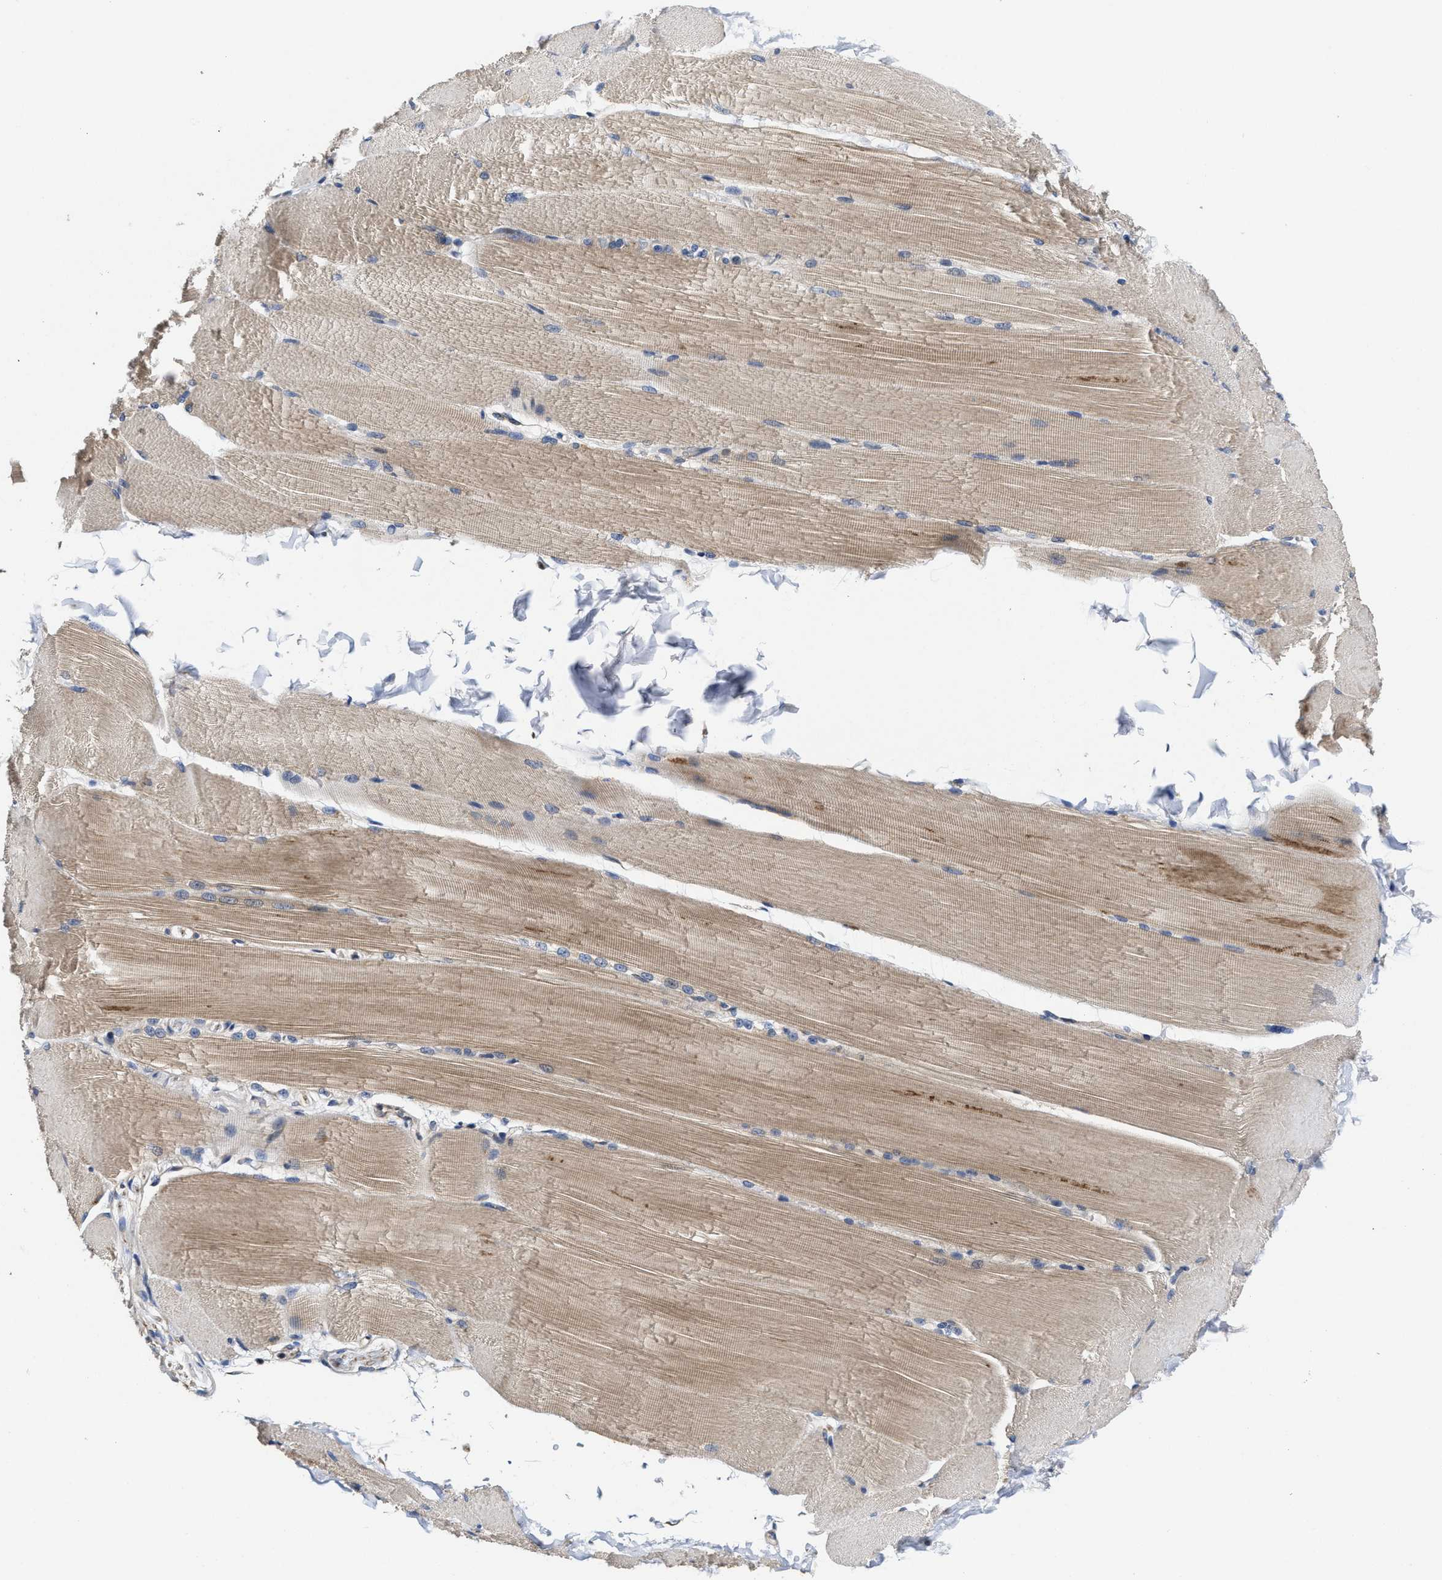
{"staining": {"intensity": "moderate", "quantity": "25%-75%", "location": "cytoplasmic/membranous"}, "tissue": "skeletal muscle", "cell_type": "Myocytes", "image_type": "normal", "snomed": [{"axis": "morphology", "description": "Normal tissue, NOS"}, {"axis": "topography", "description": "Skin"}, {"axis": "topography", "description": "Skeletal muscle"}], "caption": "Immunohistochemical staining of unremarkable human skeletal muscle displays medium levels of moderate cytoplasmic/membranous staining in about 25%-75% of myocytes.", "gene": "TRAF6", "patient": {"sex": "male", "age": 83}}